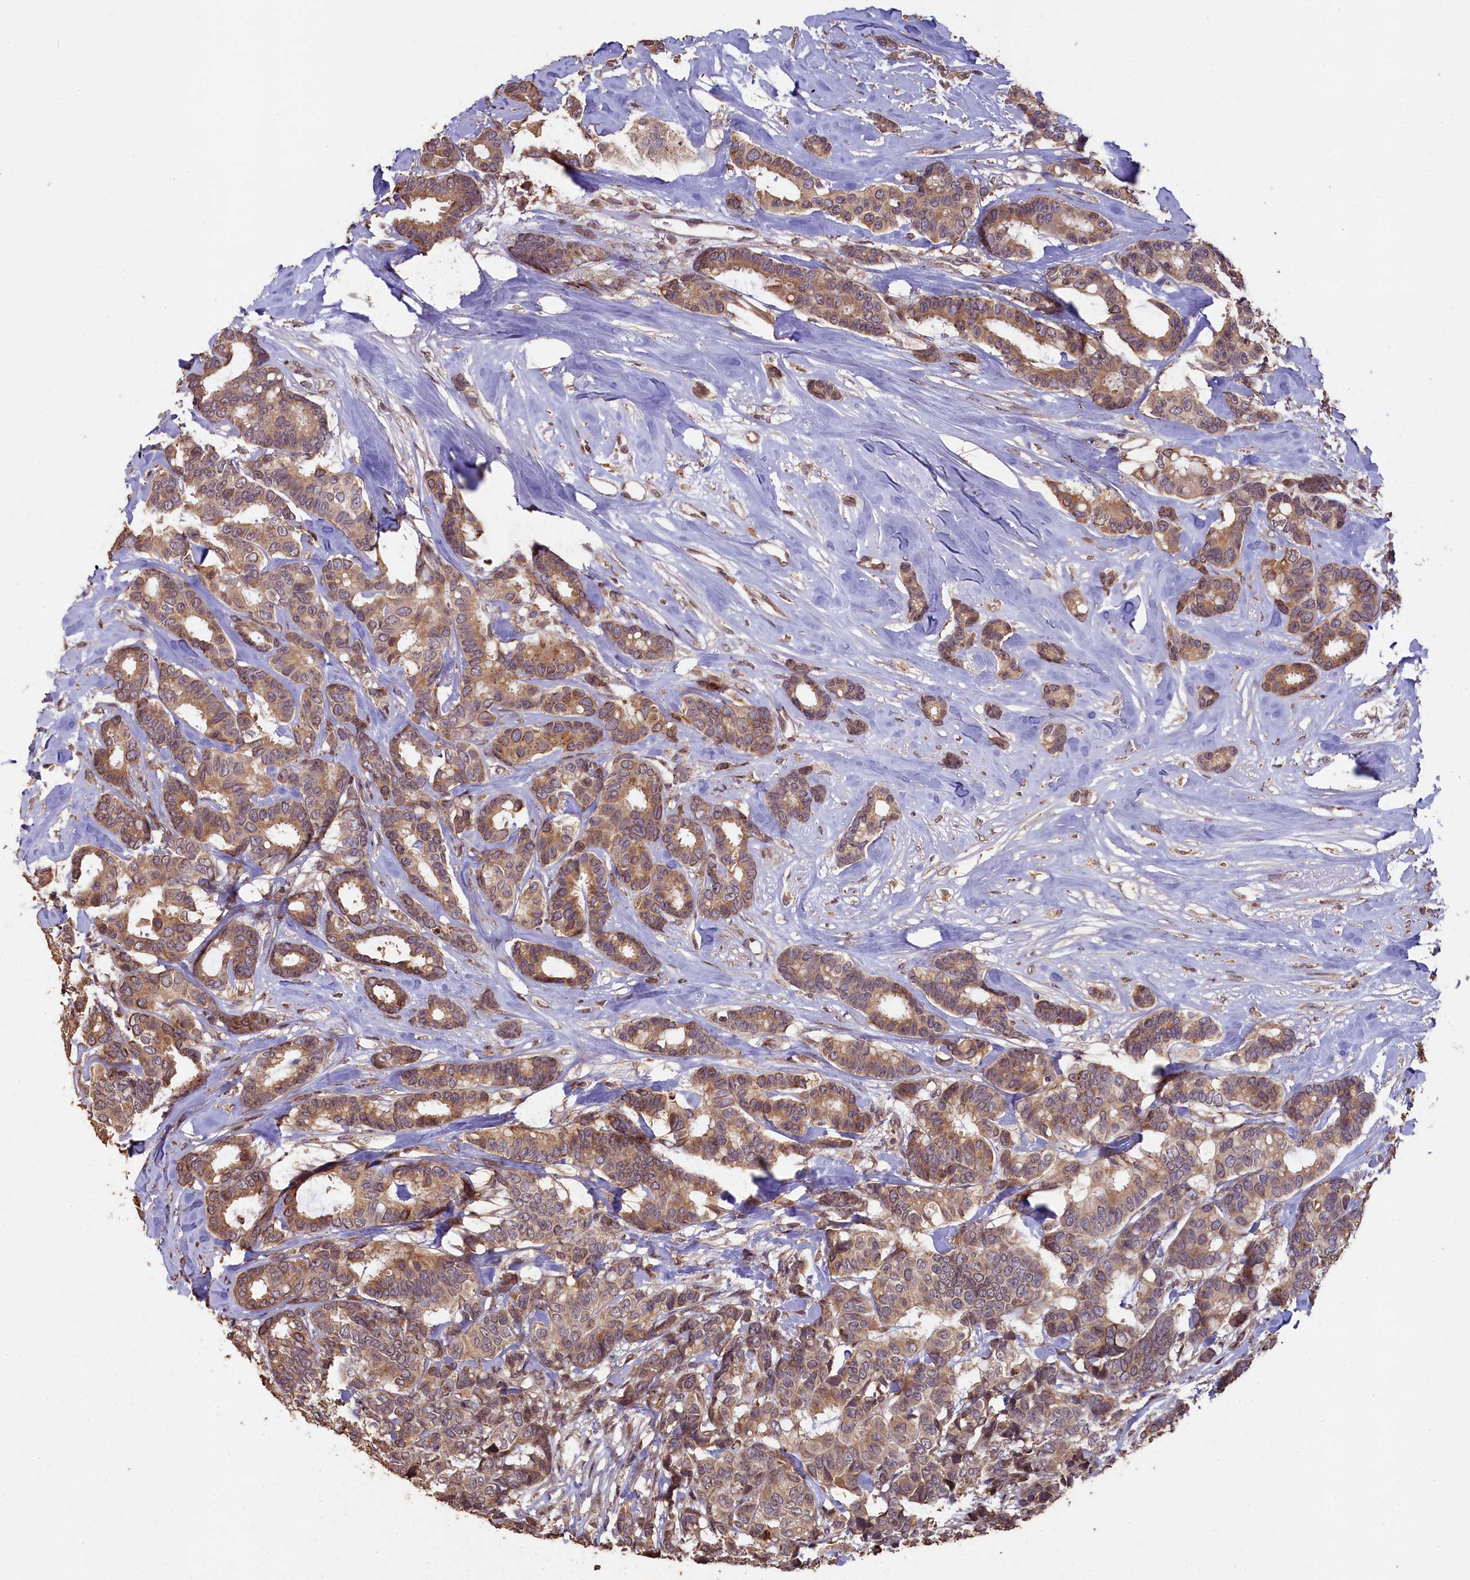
{"staining": {"intensity": "moderate", "quantity": ">75%", "location": "cytoplasmic/membranous"}, "tissue": "breast cancer", "cell_type": "Tumor cells", "image_type": "cancer", "snomed": [{"axis": "morphology", "description": "Duct carcinoma"}, {"axis": "topography", "description": "Breast"}], "caption": "Intraductal carcinoma (breast) stained for a protein (brown) shows moderate cytoplasmic/membranous positive staining in approximately >75% of tumor cells.", "gene": "SLC38A7", "patient": {"sex": "female", "age": 87}}